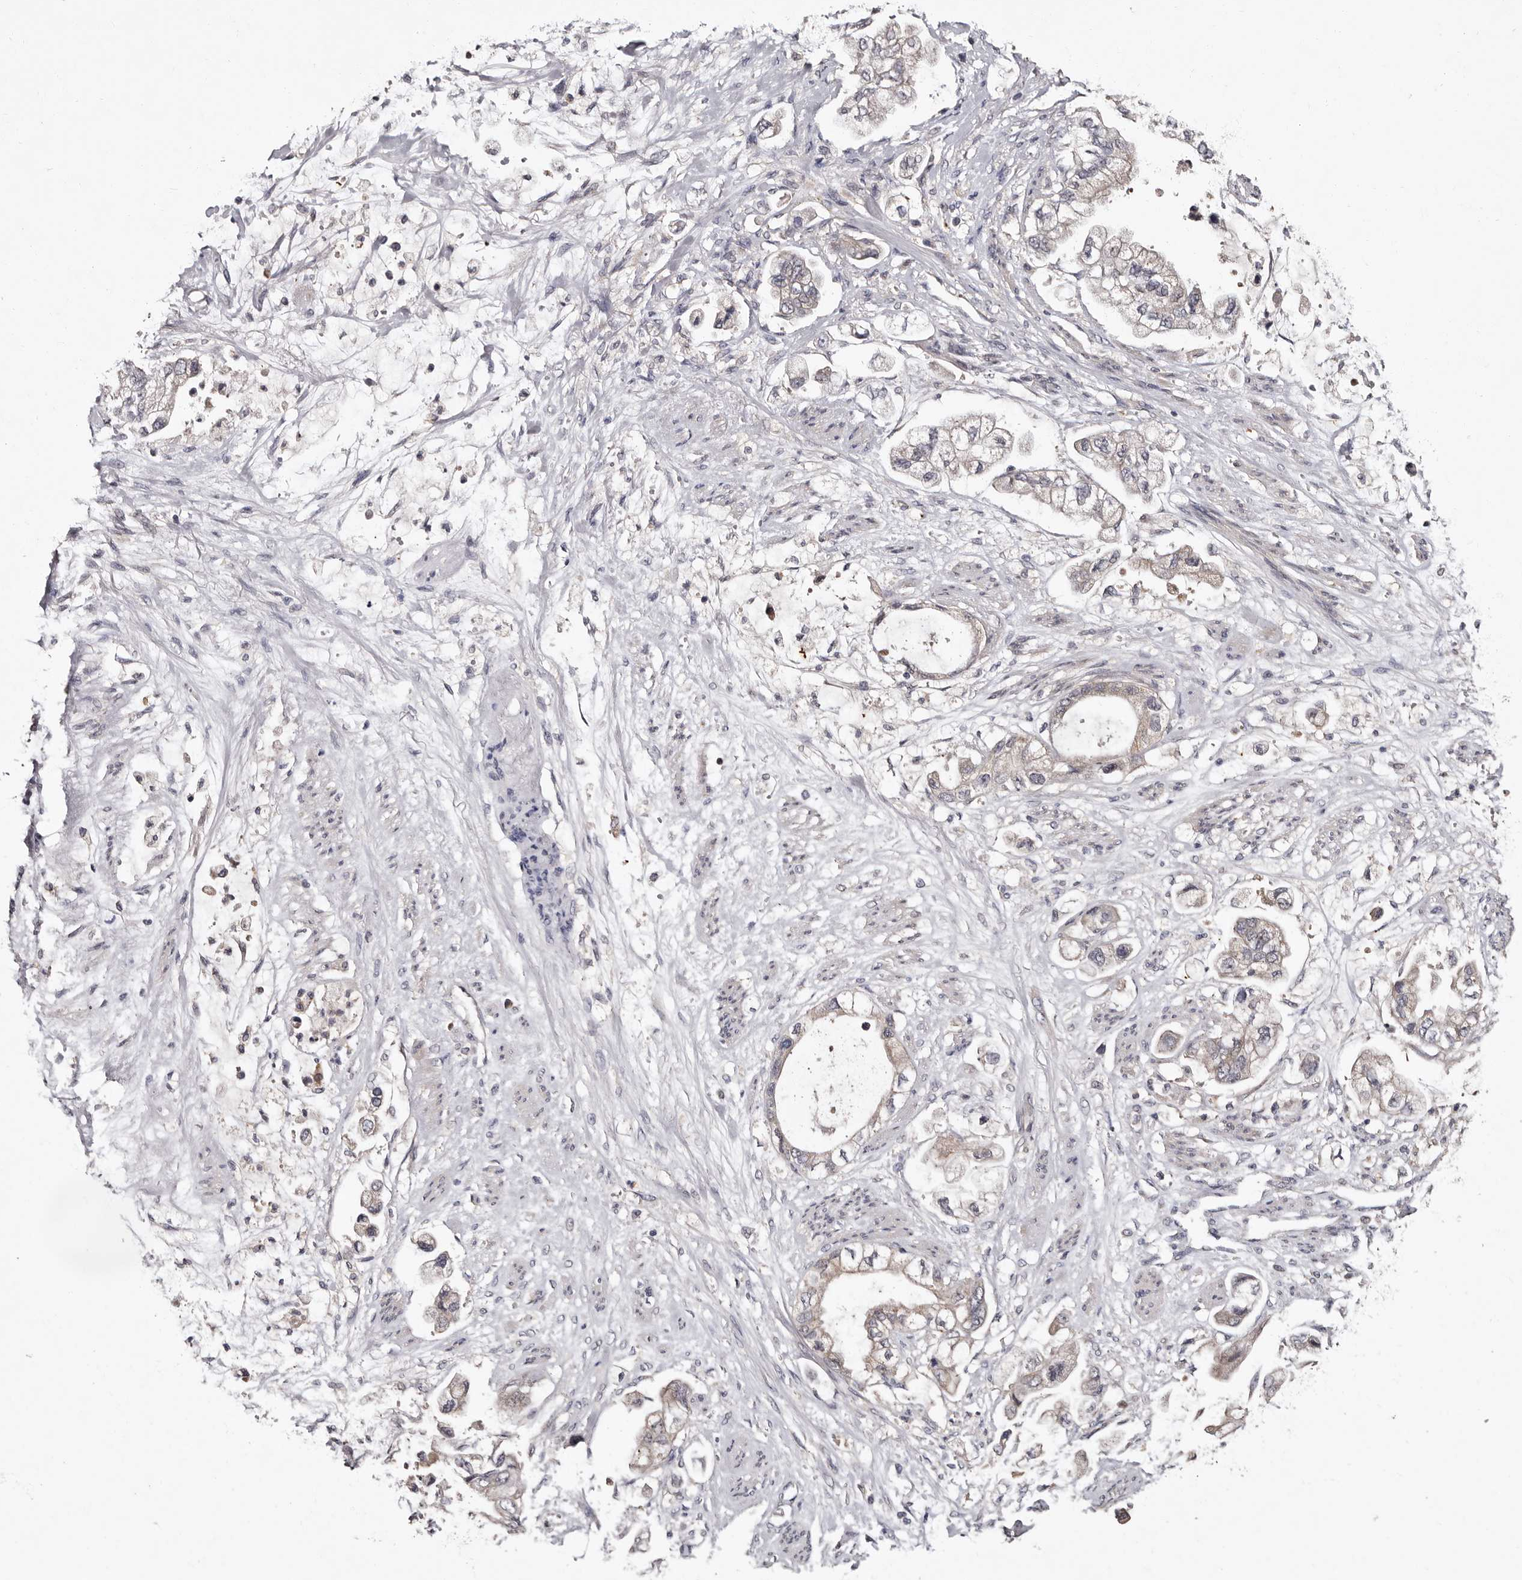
{"staining": {"intensity": "weak", "quantity": "25%-75%", "location": "cytoplasmic/membranous"}, "tissue": "stomach cancer", "cell_type": "Tumor cells", "image_type": "cancer", "snomed": [{"axis": "morphology", "description": "Adenocarcinoma, NOS"}, {"axis": "topography", "description": "Stomach"}], "caption": "Protein staining of stomach cancer tissue displays weak cytoplasmic/membranous staining in approximately 25%-75% of tumor cells. The staining was performed using DAB (3,3'-diaminobenzidine) to visualize the protein expression in brown, while the nuclei were stained in blue with hematoxylin (Magnification: 20x).", "gene": "DNPH1", "patient": {"sex": "male", "age": 62}}